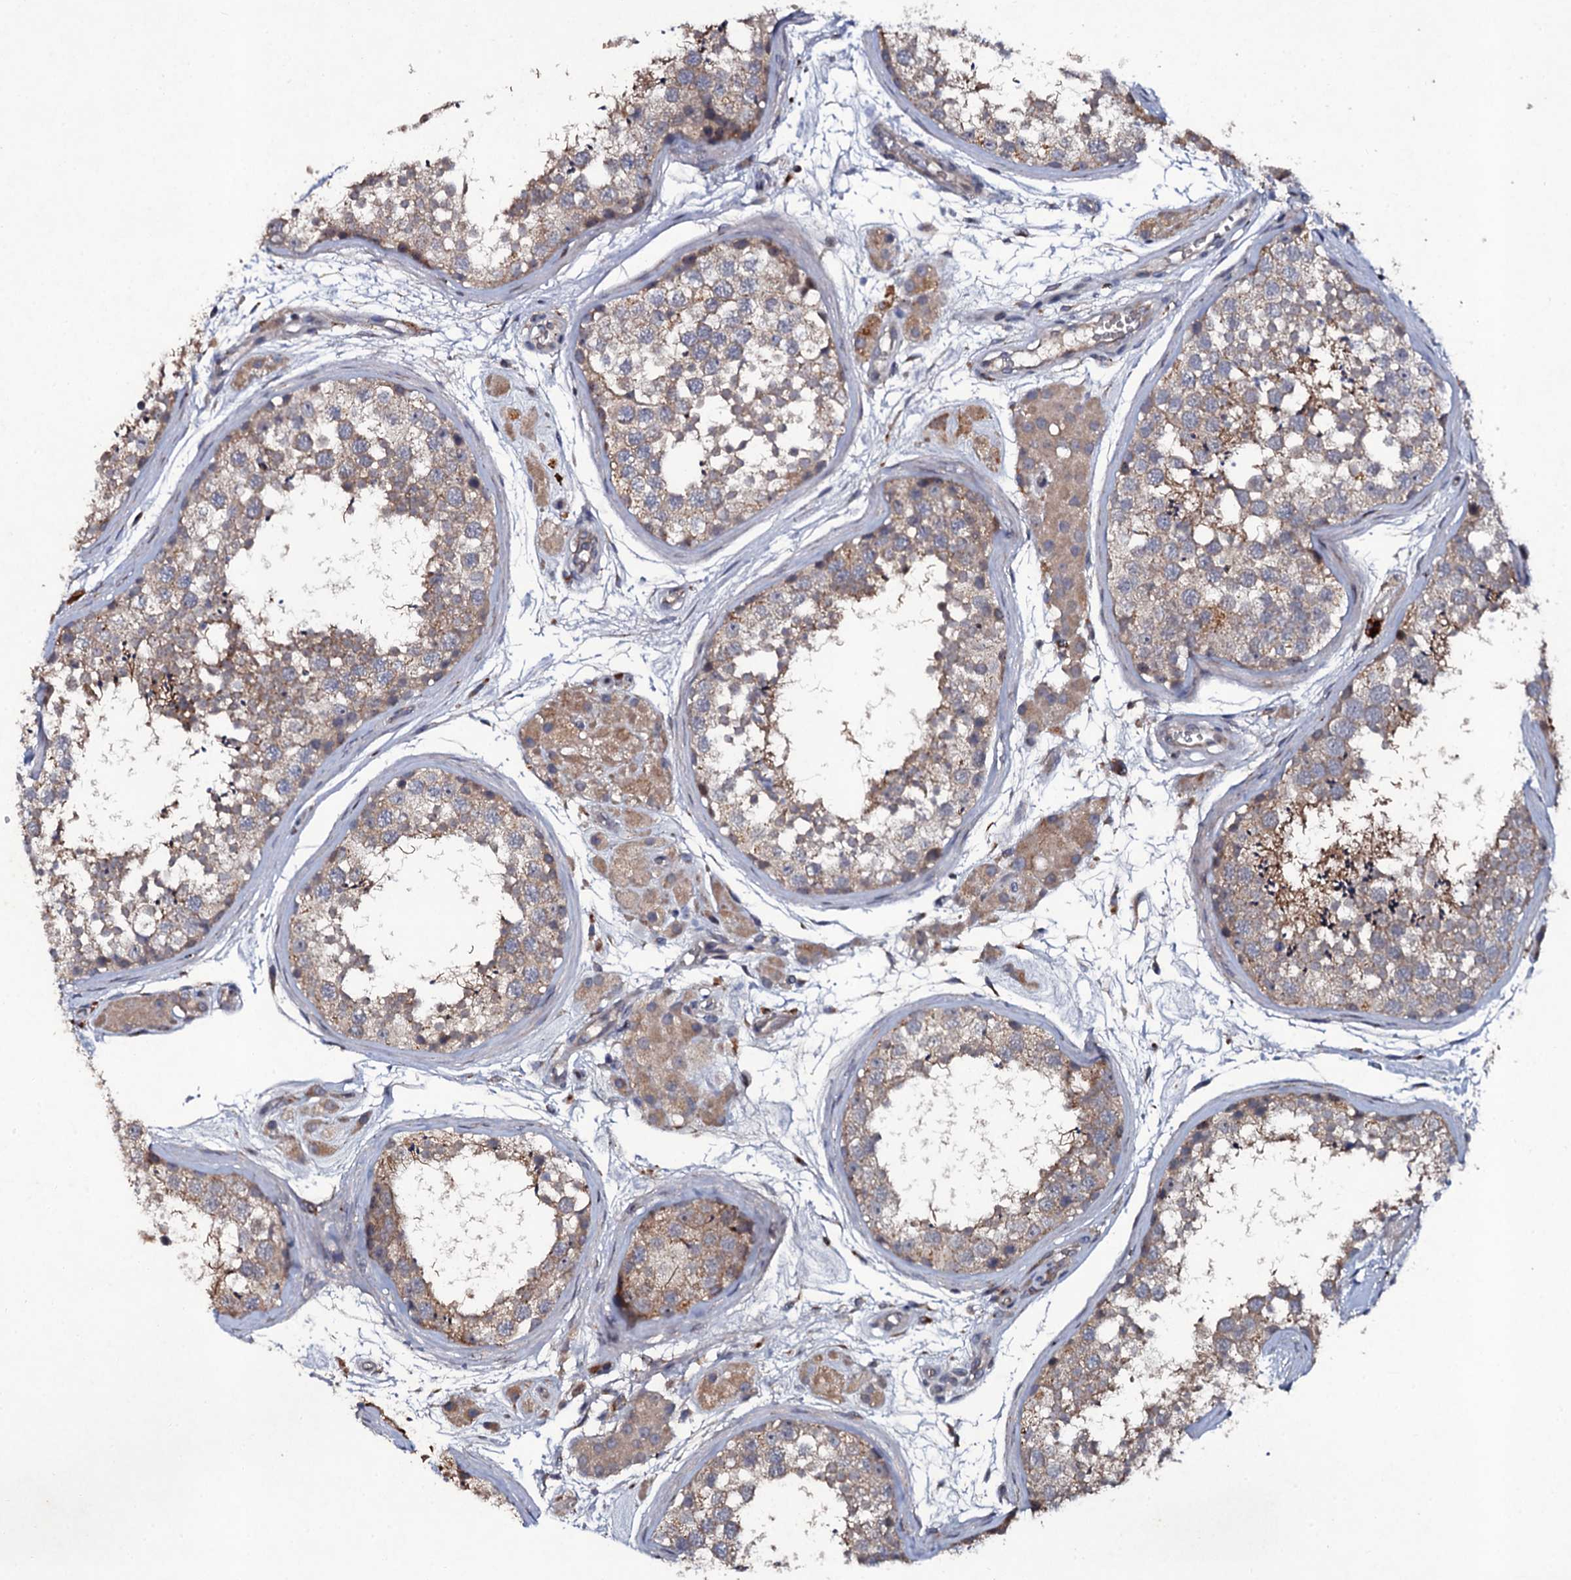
{"staining": {"intensity": "moderate", "quantity": "25%-75%", "location": "cytoplasmic/membranous"}, "tissue": "testis", "cell_type": "Cells in seminiferous ducts", "image_type": "normal", "snomed": [{"axis": "morphology", "description": "Normal tissue, NOS"}, {"axis": "topography", "description": "Testis"}], "caption": "Brown immunohistochemical staining in normal human testis shows moderate cytoplasmic/membranous staining in about 25%-75% of cells in seminiferous ducts. The protein of interest is stained brown, and the nuclei are stained in blue (DAB IHC with brightfield microscopy, high magnification).", "gene": "LRRC28", "patient": {"sex": "male", "age": 56}}